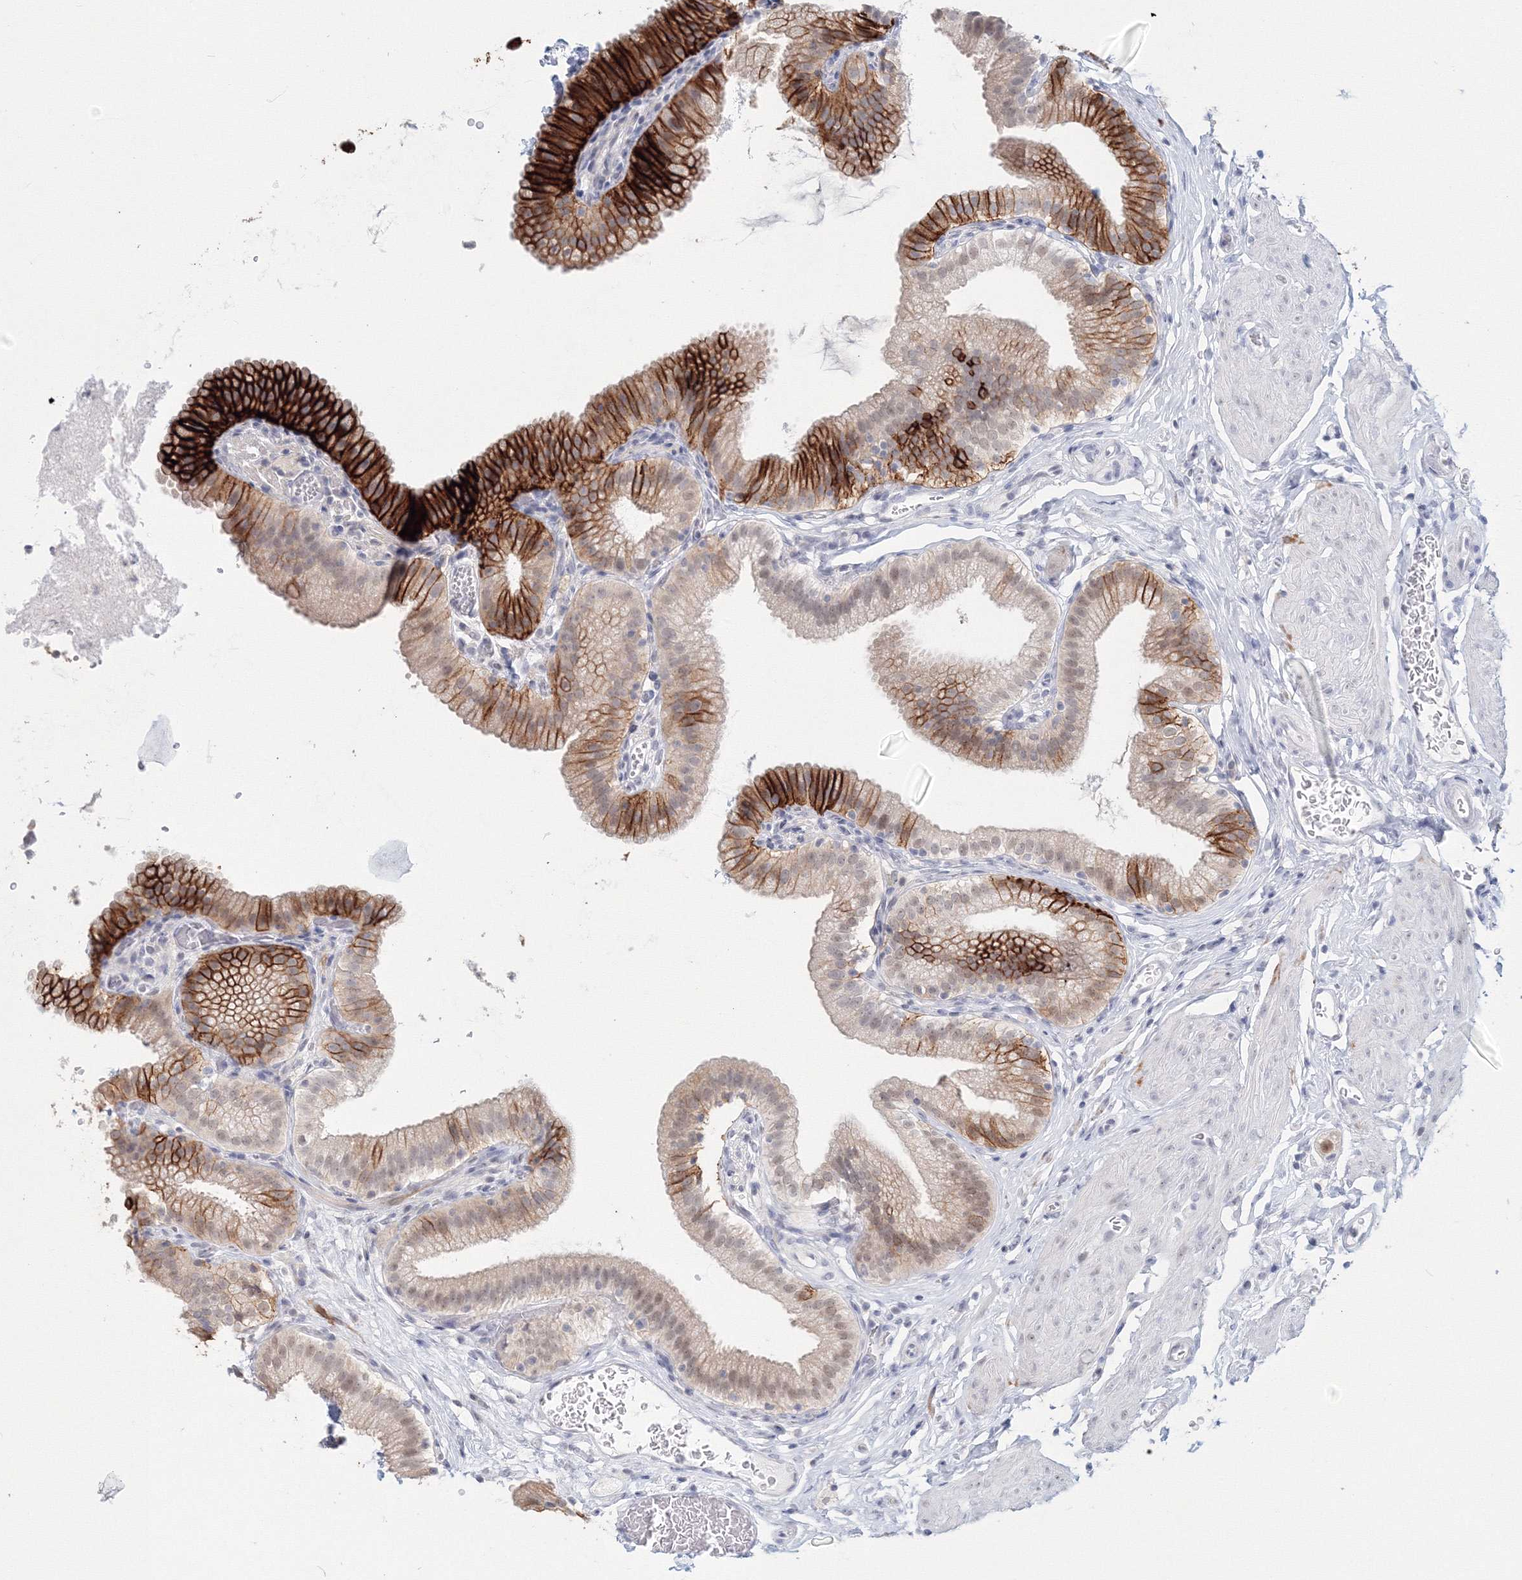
{"staining": {"intensity": "strong", "quantity": "25%-75%", "location": "cytoplasmic/membranous"}, "tissue": "gallbladder", "cell_type": "Glandular cells", "image_type": "normal", "snomed": [{"axis": "morphology", "description": "Normal tissue, NOS"}, {"axis": "topography", "description": "Gallbladder"}], "caption": "This image displays unremarkable gallbladder stained with IHC to label a protein in brown. The cytoplasmic/membranous of glandular cells show strong positivity for the protein. Nuclei are counter-stained blue.", "gene": "VSIG1", "patient": {"sex": "male", "age": 54}}